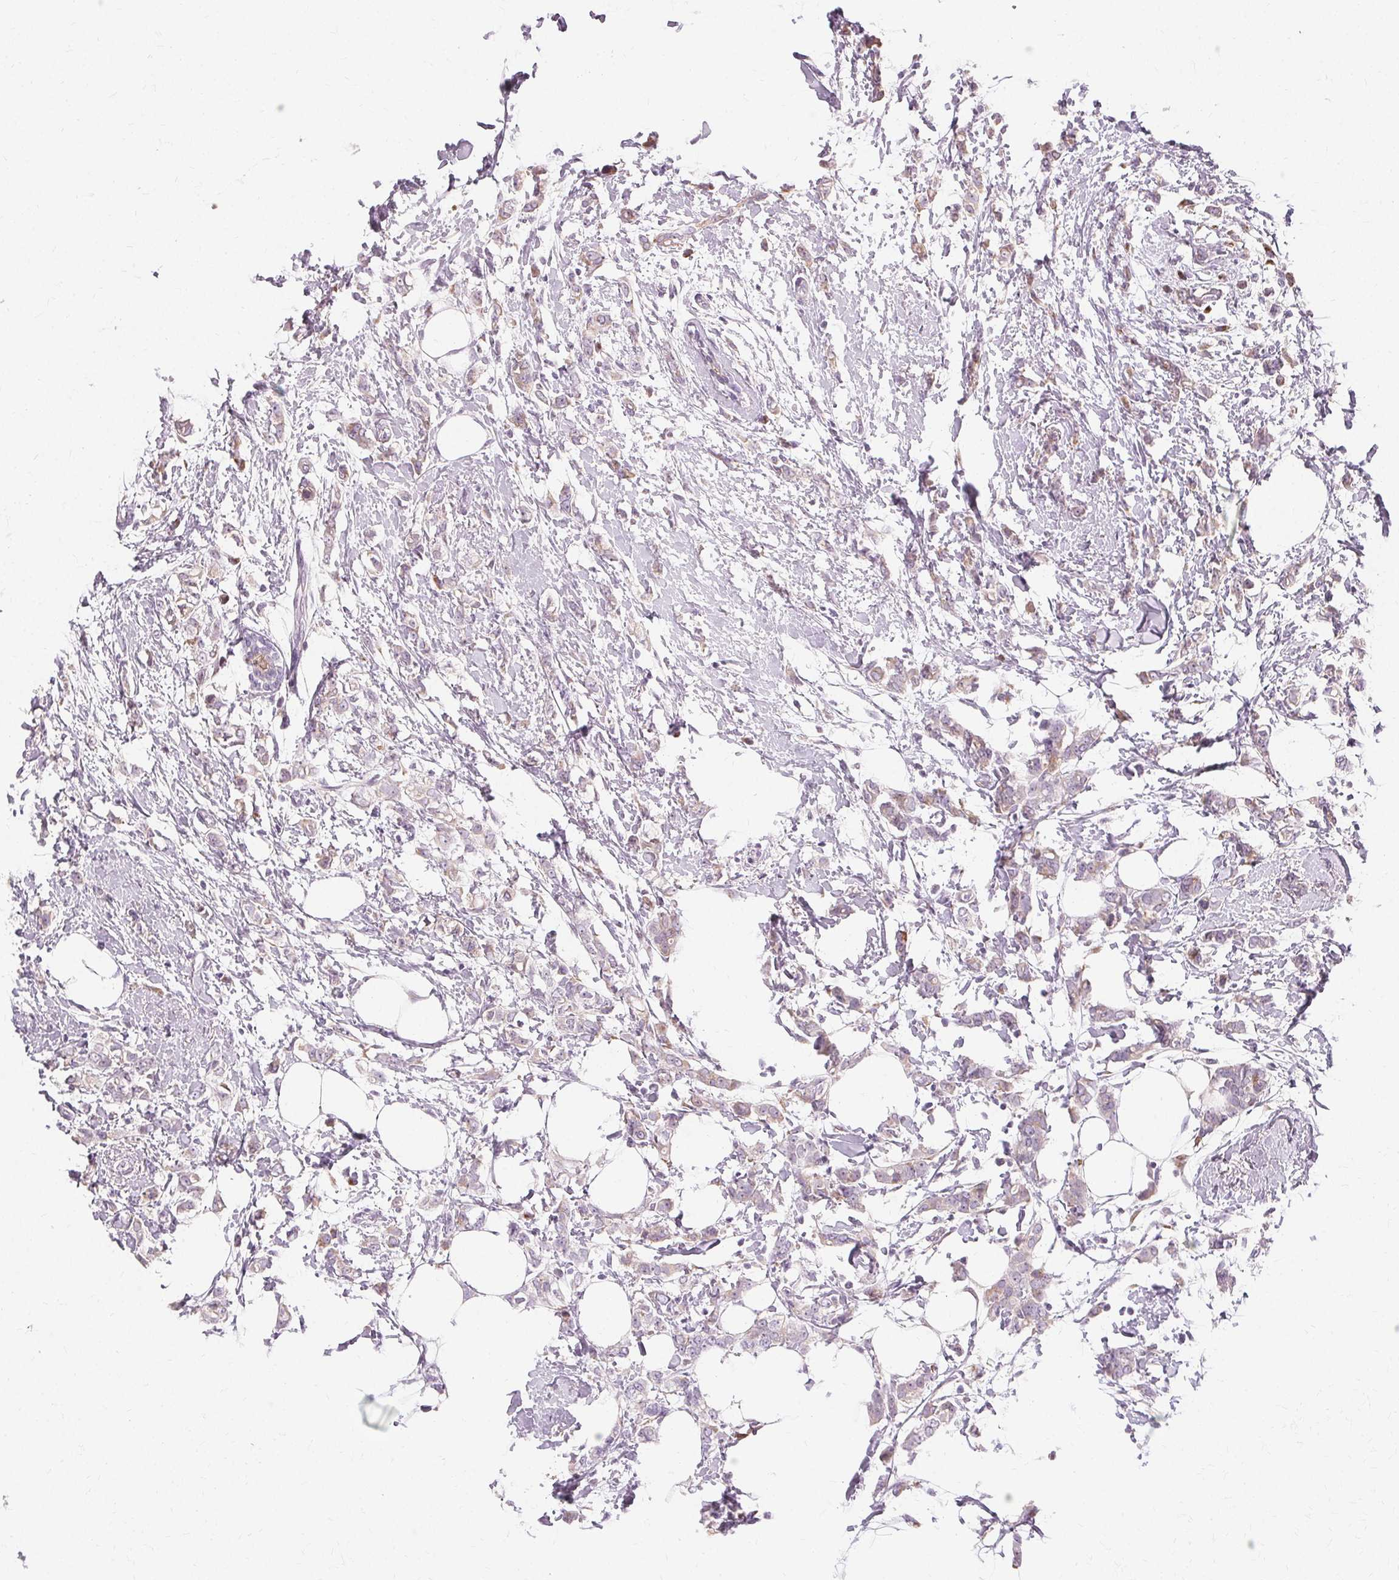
{"staining": {"intensity": "negative", "quantity": "none", "location": "none"}, "tissue": "breast cancer", "cell_type": "Tumor cells", "image_type": "cancer", "snomed": [{"axis": "morphology", "description": "Duct carcinoma"}, {"axis": "topography", "description": "Breast"}], "caption": "DAB (3,3'-diaminobenzidine) immunohistochemical staining of invasive ductal carcinoma (breast) demonstrates no significant expression in tumor cells.", "gene": "FCRL3", "patient": {"sex": "female", "age": 40}}